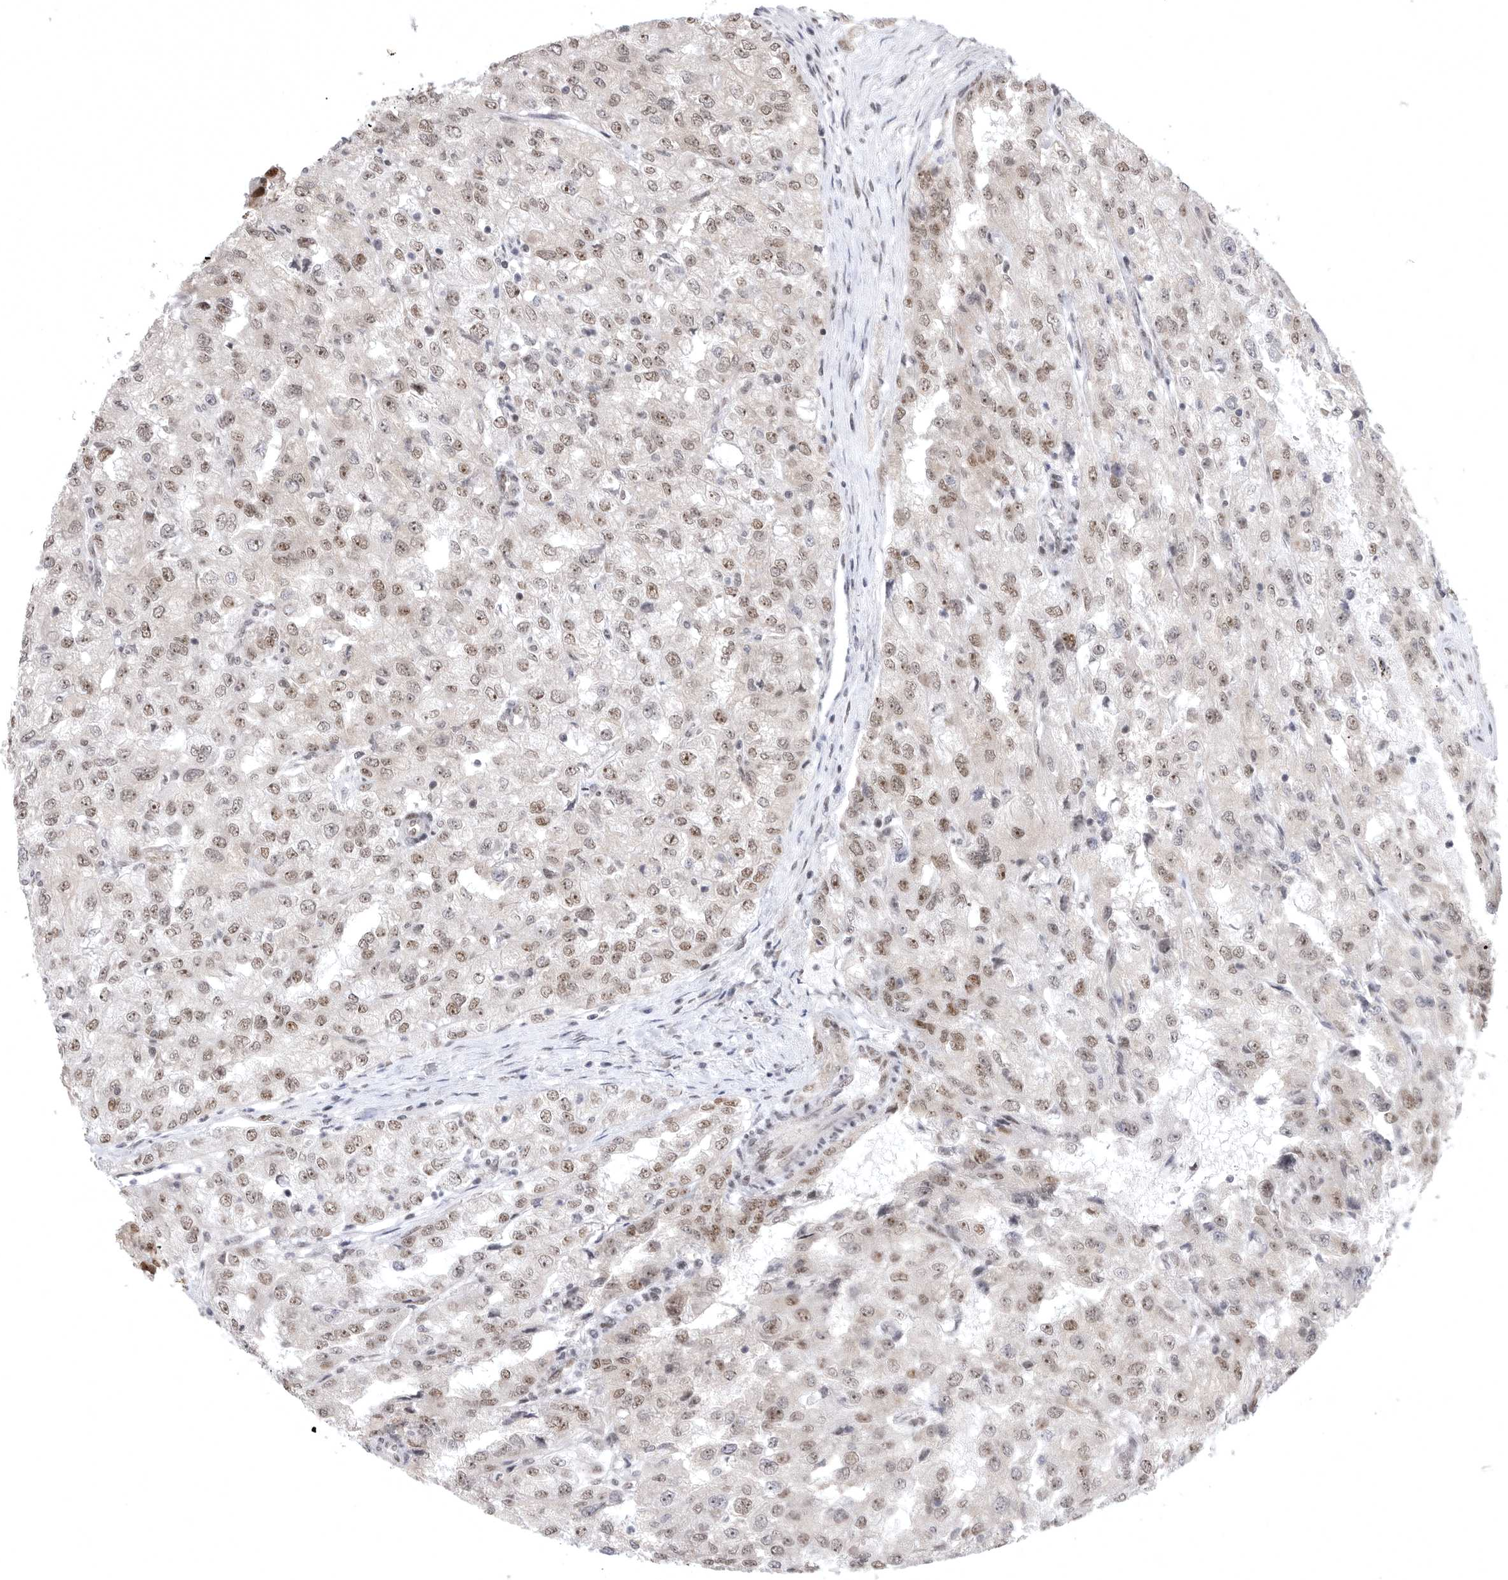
{"staining": {"intensity": "weak", "quantity": "25%-75%", "location": "nuclear"}, "tissue": "renal cancer", "cell_type": "Tumor cells", "image_type": "cancer", "snomed": [{"axis": "morphology", "description": "Adenocarcinoma, NOS"}, {"axis": "topography", "description": "Kidney"}], "caption": "Immunohistochemical staining of human renal cancer shows low levels of weak nuclear expression in about 25%-75% of tumor cells.", "gene": "ZNF830", "patient": {"sex": "female", "age": 54}}